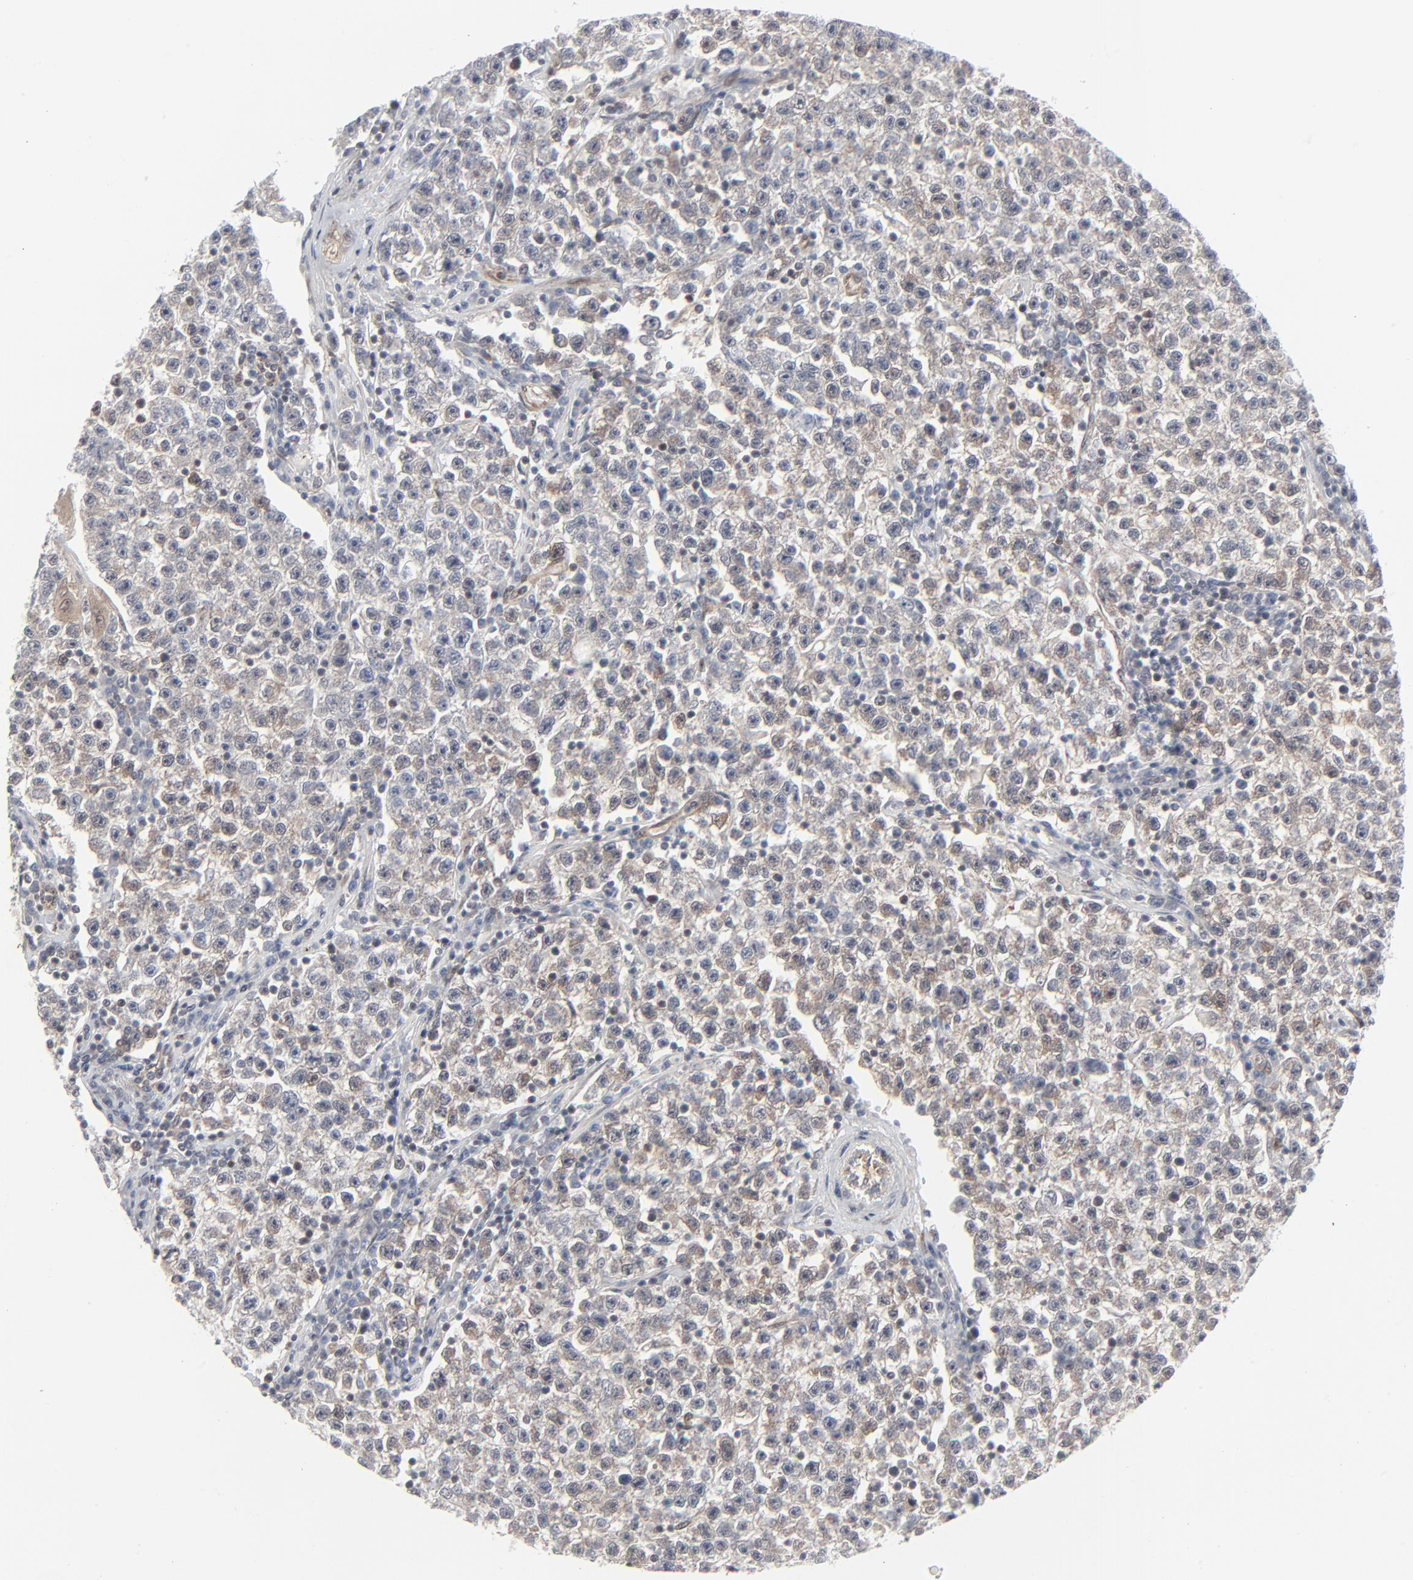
{"staining": {"intensity": "weak", "quantity": "25%-75%", "location": "cytoplasmic/membranous"}, "tissue": "testis cancer", "cell_type": "Tumor cells", "image_type": "cancer", "snomed": [{"axis": "morphology", "description": "Seminoma, NOS"}, {"axis": "topography", "description": "Testis"}], "caption": "Protein expression analysis of human testis seminoma reveals weak cytoplasmic/membranous positivity in approximately 25%-75% of tumor cells.", "gene": "AKT1", "patient": {"sex": "male", "age": 22}}